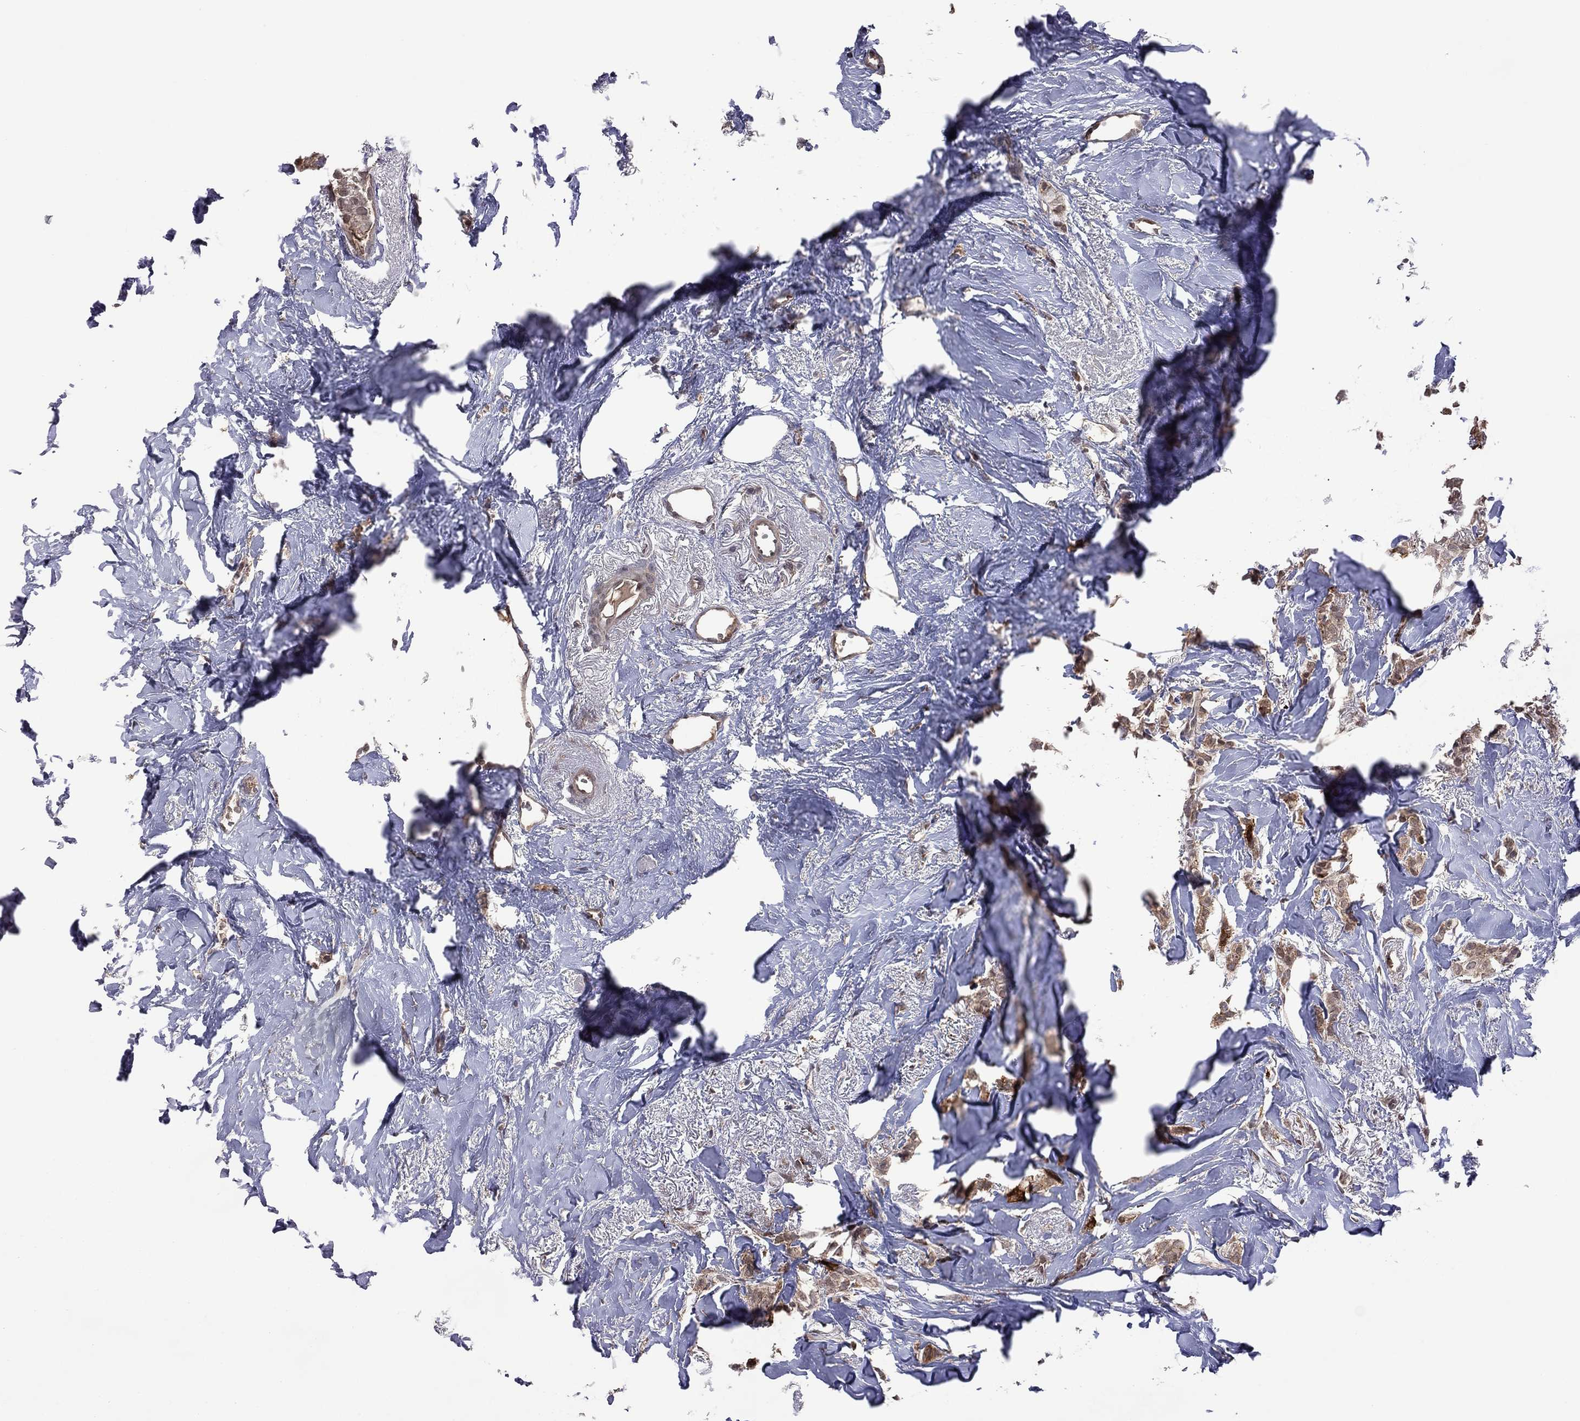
{"staining": {"intensity": "moderate", "quantity": ">75%", "location": "cytoplasmic/membranous"}, "tissue": "breast cancer", "cell_type": "Tumor cells", "image_type": "cancer", "snomed": [{"axis": "morphology", "description": "Duct carcinoma"}, {"axis": "topography", "description": "Breast"}], "caption": "Immunohistochemical staining of intraductal carcinoma (breast) shows moderate cytoplasmic/membranous protein expression in approximately >75% of tumor cells. The protein is shown in brown color, while the nuclei are stained blue.", "gene": "GPAA1", "patient": {"sex": "female", "age": 85}}